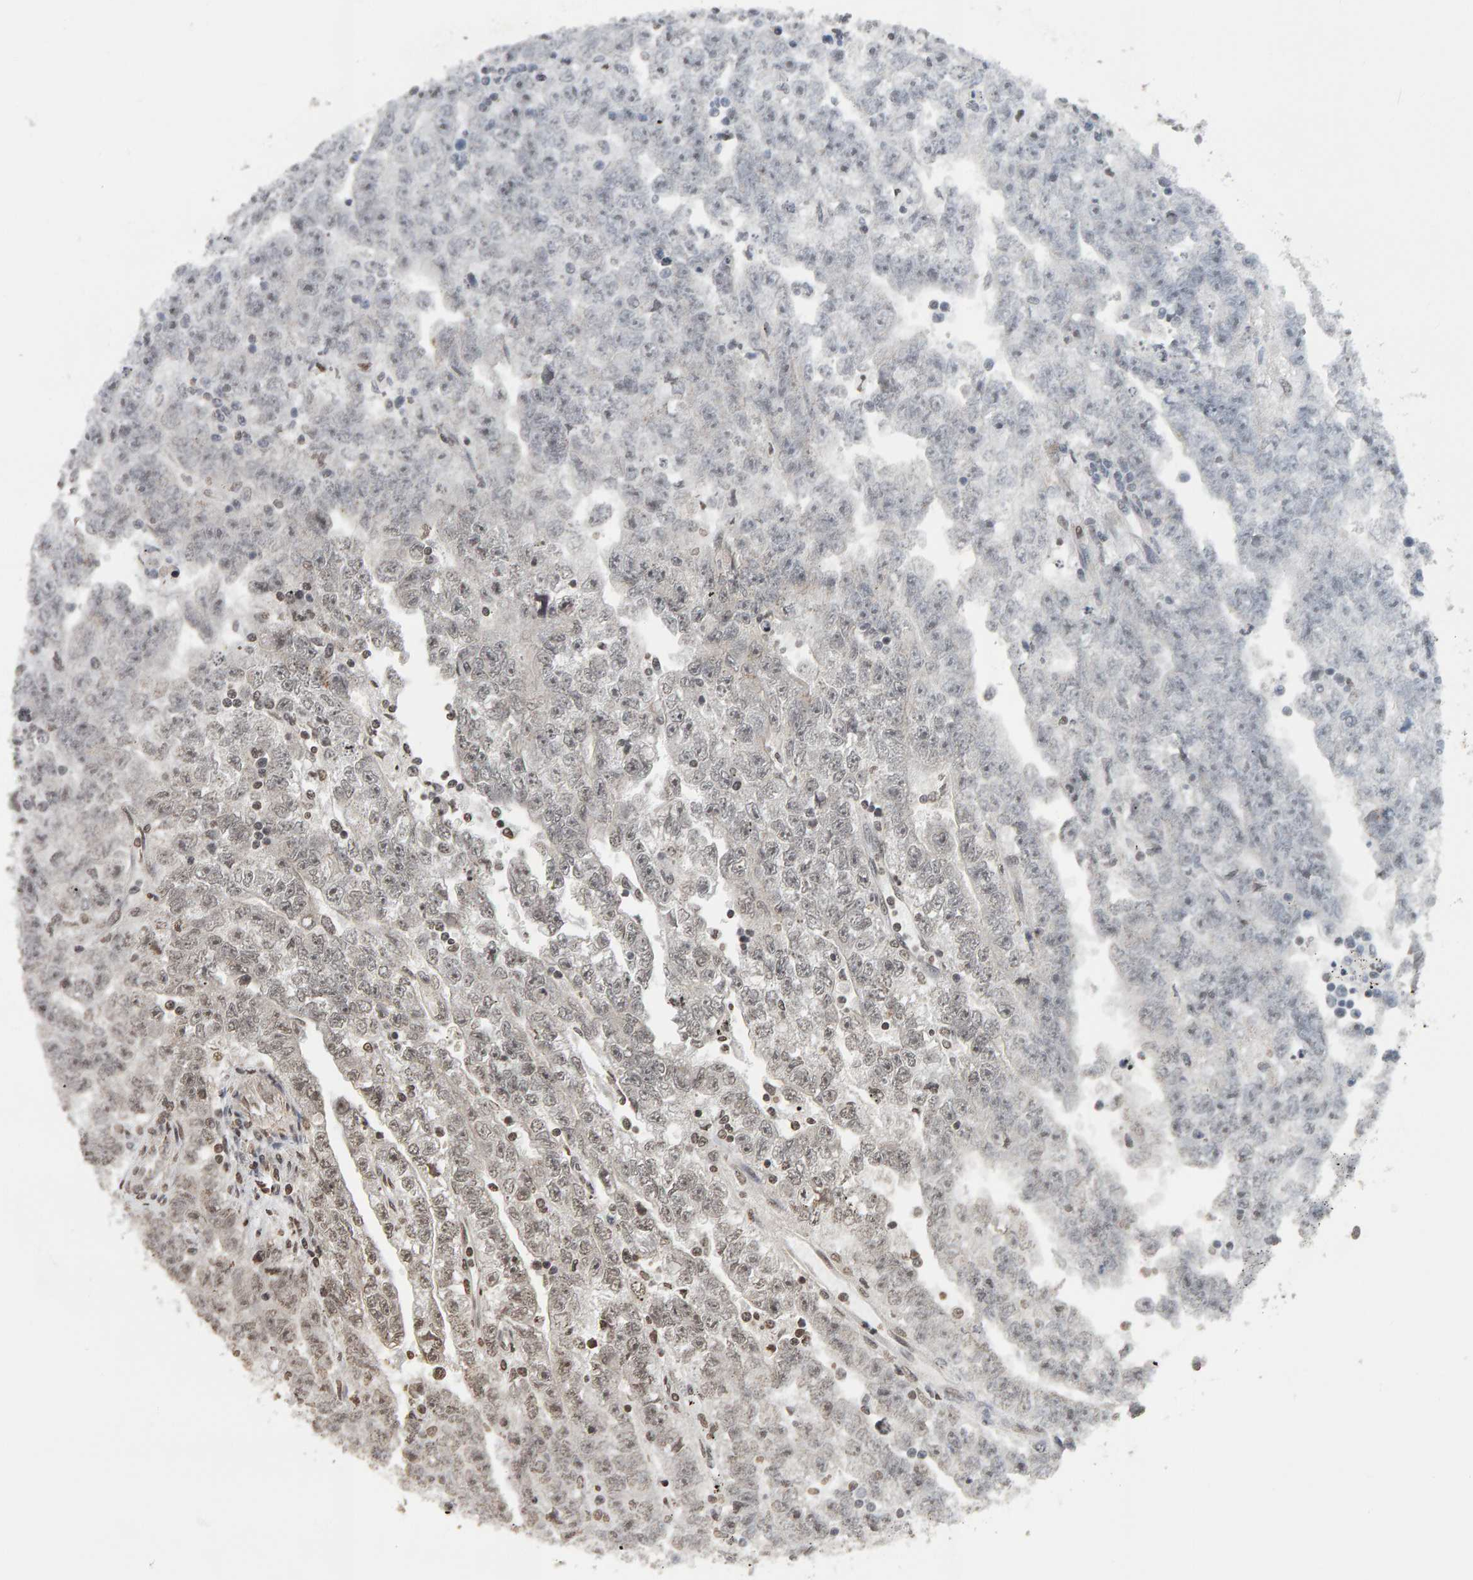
{"staining": {"intensity": "moderate", "quantity": "<25%", "location": "nuclear"}, "tissue": "testis cancer", "cell_type": "Tumor cells", "image_type": "cancer", "snomed": [{"axis": "morphology", "description": "Carcinoma, Embryonal, NOS"}, {"axis": "topography", "description": "Testis"}], "caption": "Protein expression analysis of human testis cancer reveals moderate nuclear positivity in about <25% of tumor cells.", "gene": "AFF4", "patient": {"sex": "male", "age": 25}}